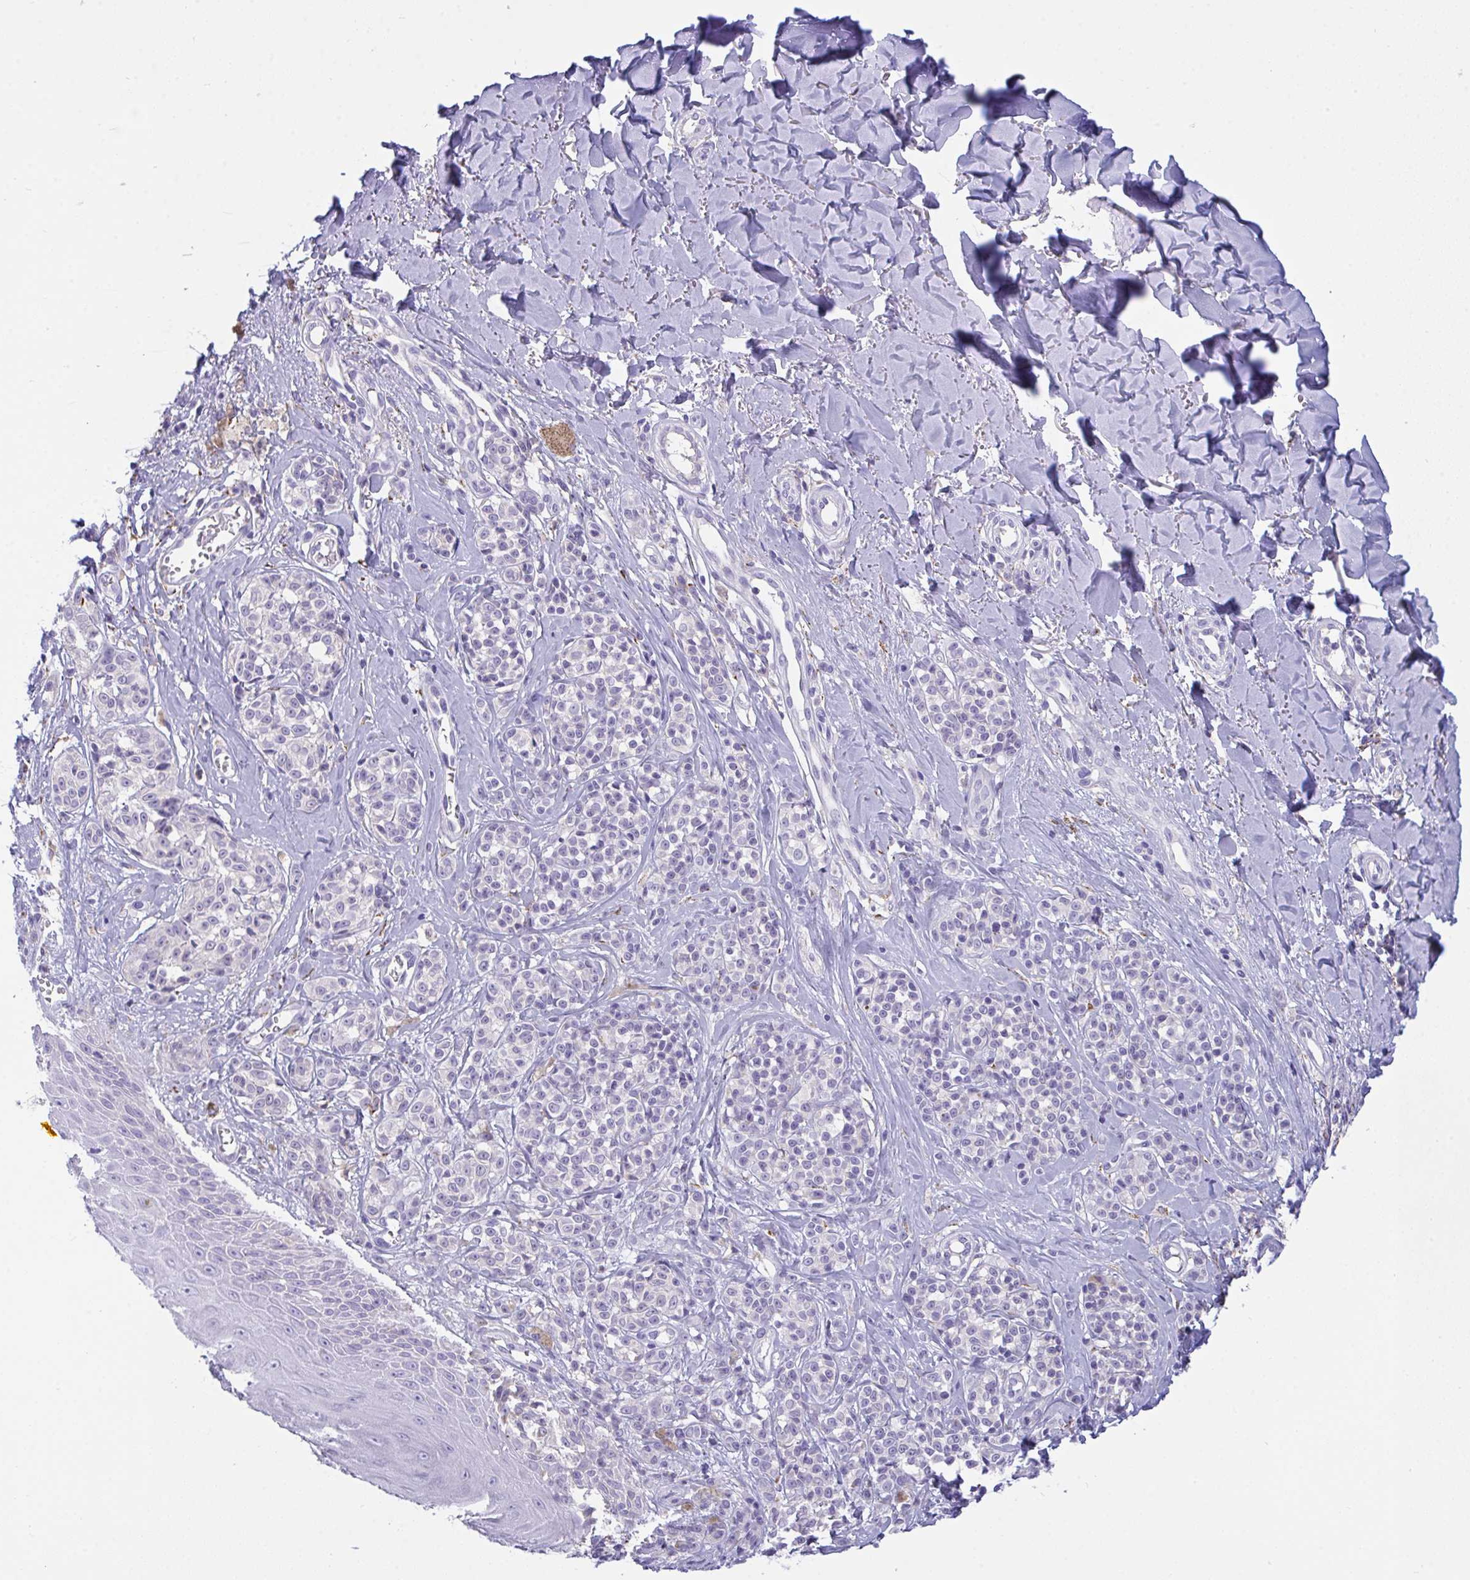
{"staining": {"intensity": "negative", "quantity": "none", "location": "none"}, "tissue": "melanoma", "cell_type": "Tumor cells", "image_type": "cancer", "snomed": [{"axis": "morphology", "description": "Malignant melanoma, NOS"}, {"axis": "topography", "description": "Skin"}], "caption": "There is no significant staining in tumor cells of malignant melanoma.", "gene": "SEMA6B", "patient": {"sex": "male", "age": 74}}